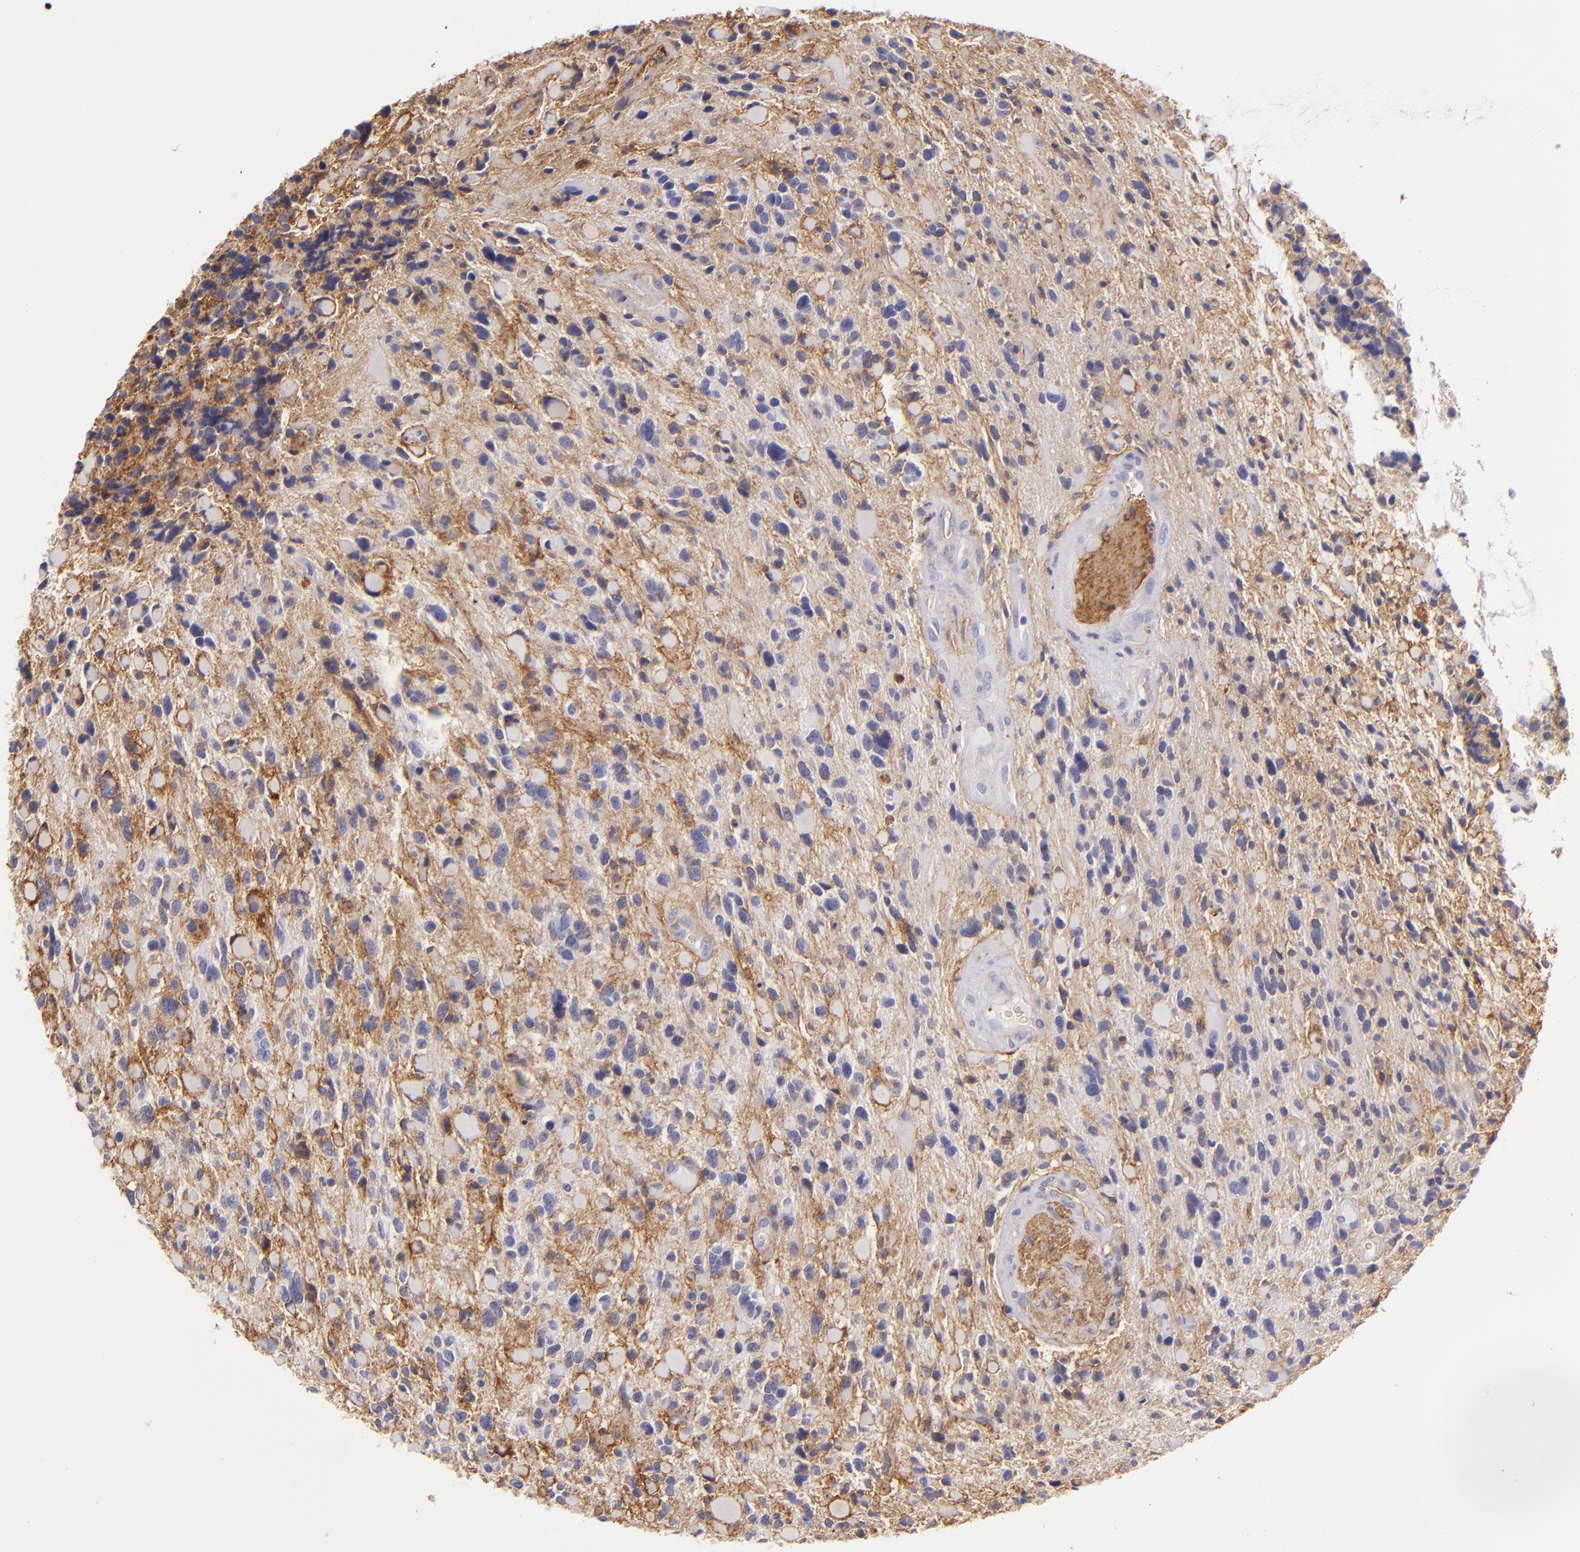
{"staining": {"intensity": "moderate", "quantity": "25%-75%", "location": "cytoplasmic/membranous"}, "tissue": "glioma", "cell_type": "Tumor cells", "image_type": "cancer", "snomed": [{"axis": "morphology", "description": "Glioma, malignant, High grade"}, {"axis": "topography", "description": "Brain"}], "caption": "A brown stain labels moderate cytoplasmic/membranous expression of a protein in glioma tumor cells.", "gene": "CD9", "patient": {"sex": "female", "age": 37}}